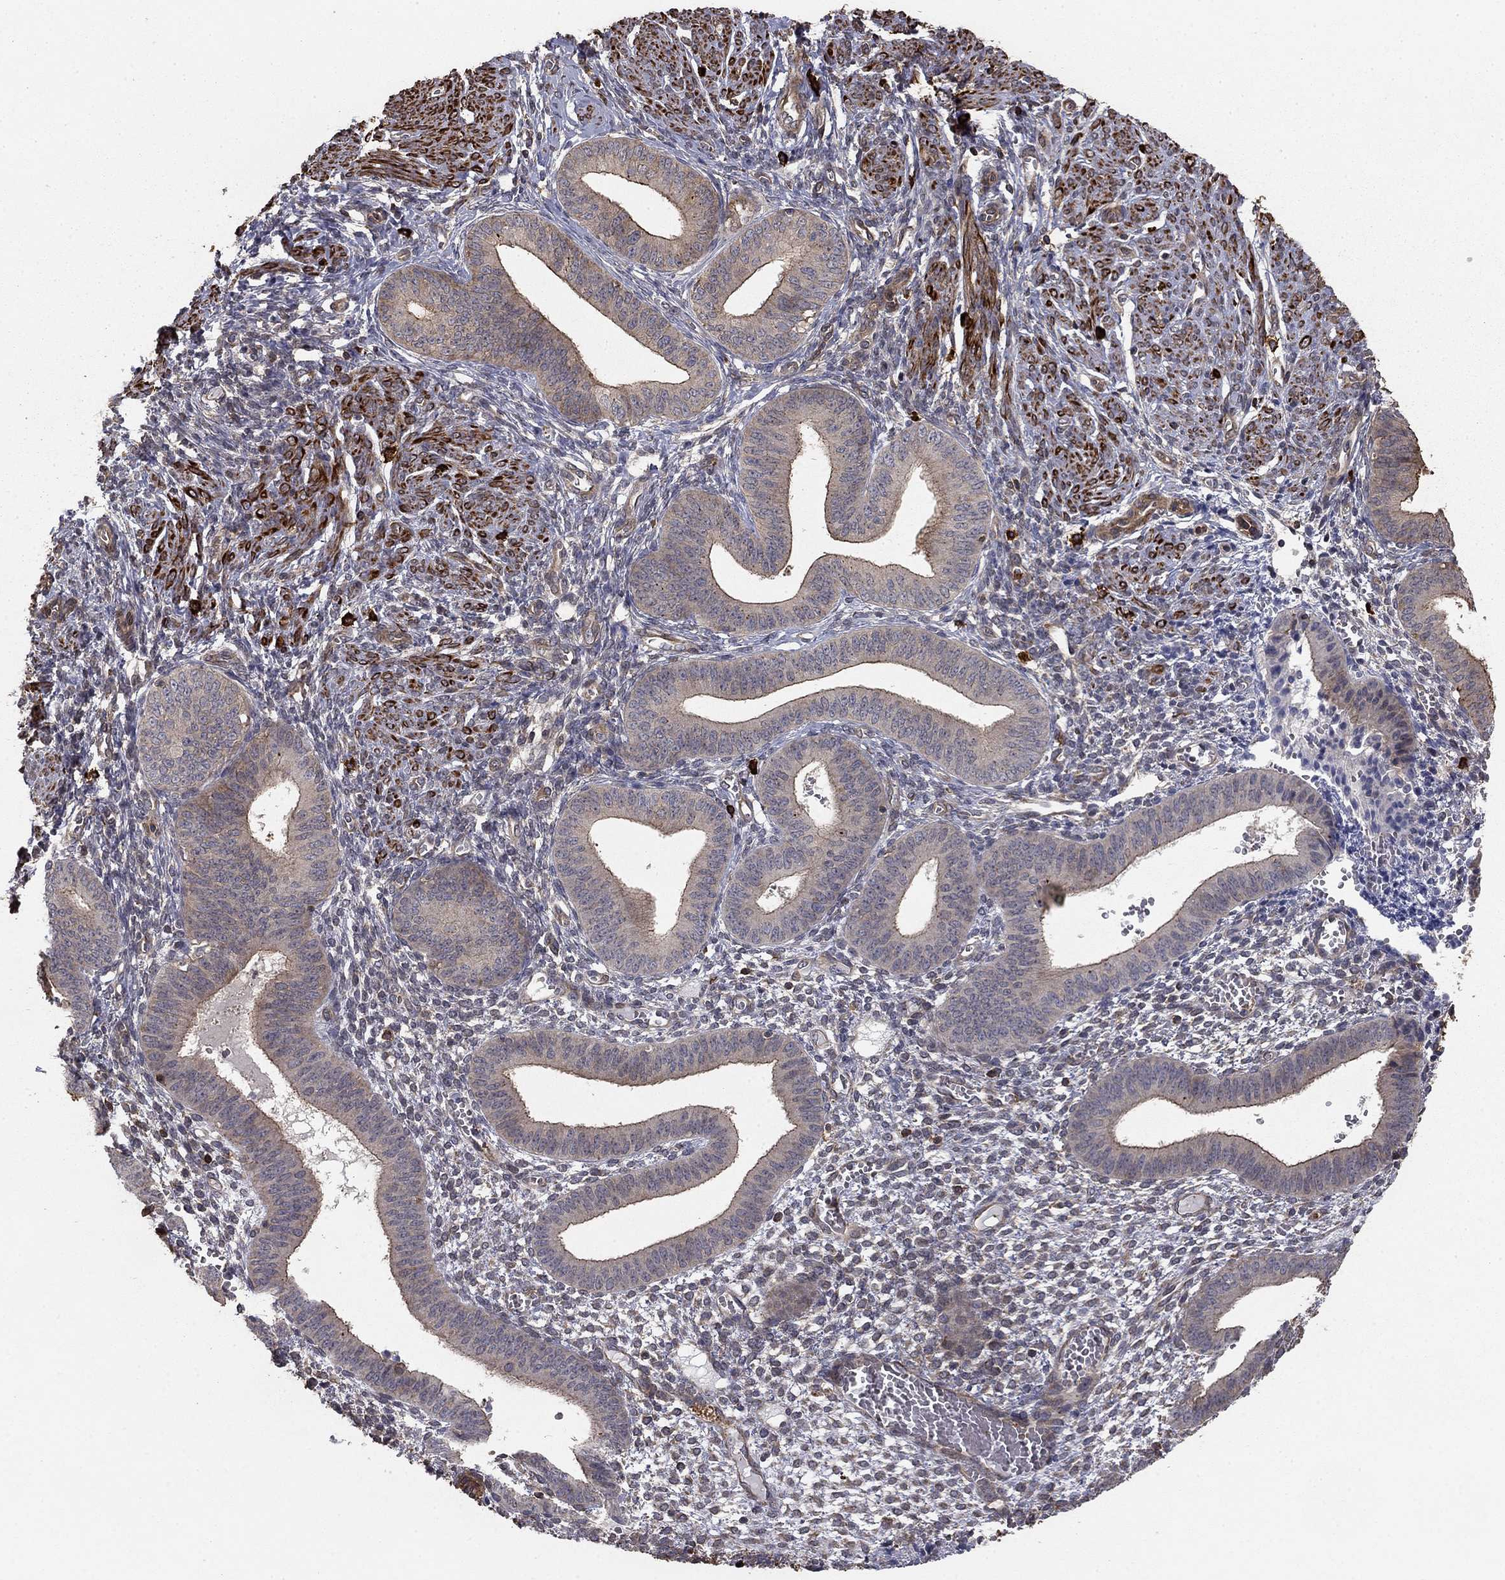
{"staining": {"intensity": "weak", "quantity": "<25%", "location": "cytoplasmic/membranous"}, "tissue": "endometrium", "cell_type": "Cells in endometrial stroma", "image_type": "normal", "snomed": [{"axis": "morphology", "description": "Normal tissue, NOS"}, {"axis": "topography", "description": "Endometrium"}], "caption": "This is a image of IHC staining of normal endometrium, which shows no positivity in cells in endometrial stroma.", "gene": "HABP4", "patient": {"sex": "female", "age": 42}}